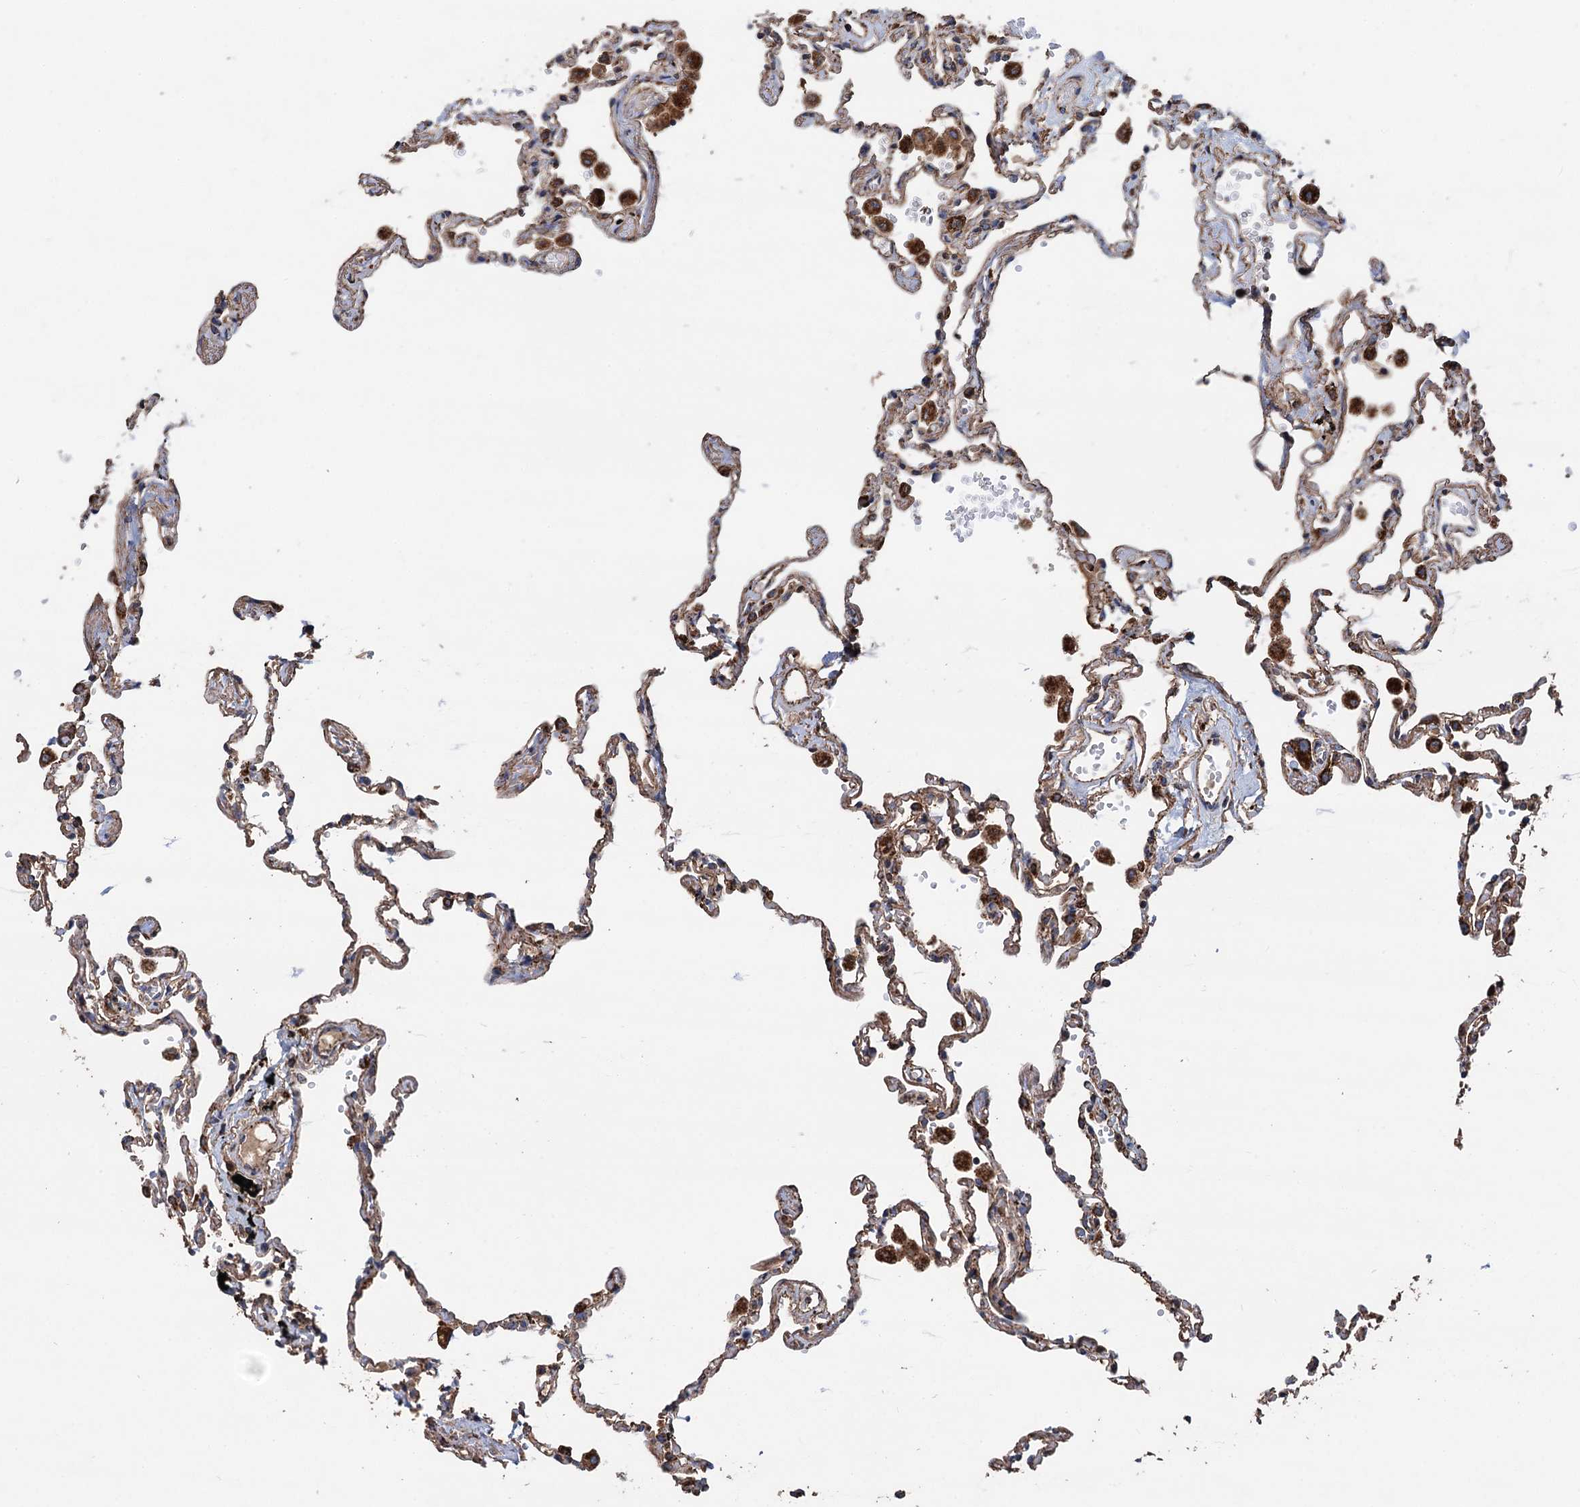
{"staining": {"intensity": "moderate", "quantity": ">75%", "location": "cytoplasmic/membranous"}, "tissue": "lung", "cell_type": "Alveolar cells", "image_type": "normal", "snomed": [{"axis": "morphology", "description": "Normal tissue, NOS"}, {"axis": "topography", "description": "Lung"}], "caption": "Immunohistochemical staining of normal lung shows medium levels of moderate cytoplasmic/membranous expression in about >75% of alveolar cells. The staining was performed using DAB, with brown indicating positive protein expression. Nuclei are stained blue with hematoxylin.", "gene": "DGLUCY", "patient": {"sex": "female", "age": 67}}